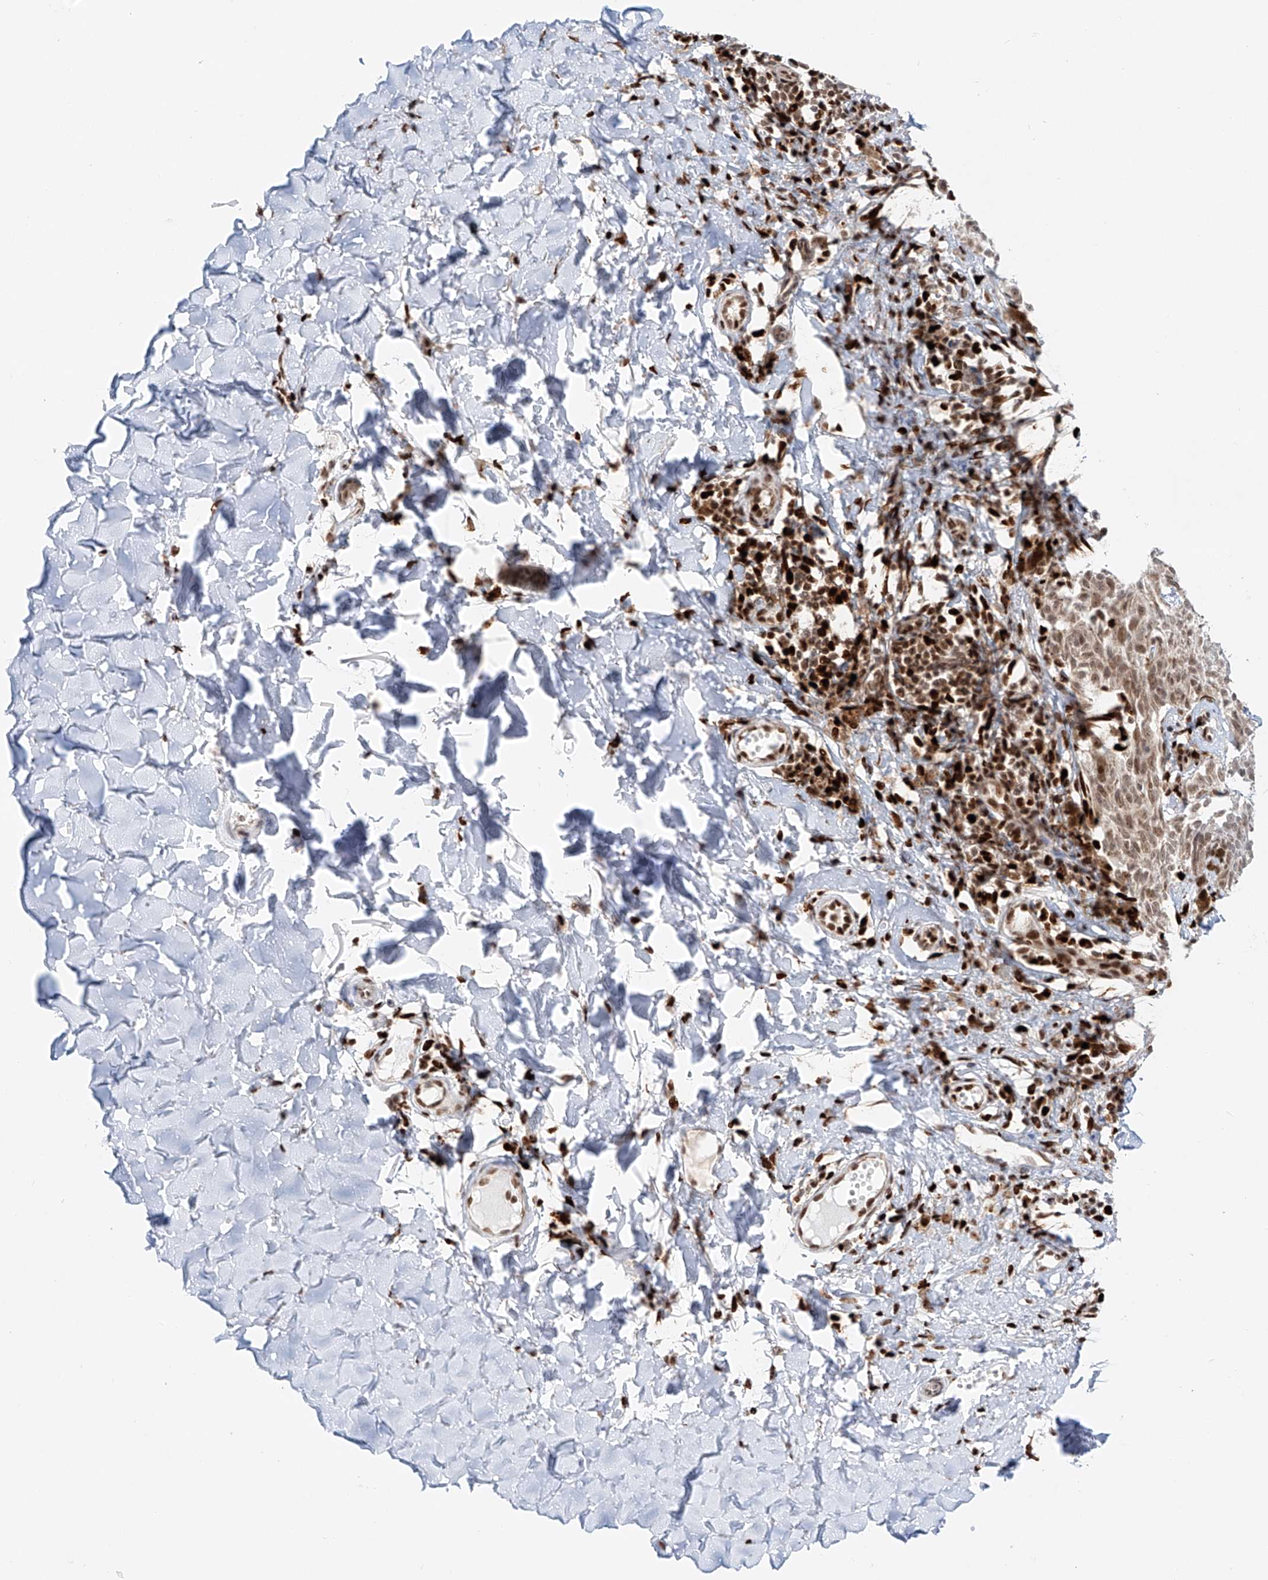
{"staining": {"intensity": "moderate", "quantity": ">75%", "location": "nuclear"}, "tissue": "melanoma", "cell_type": "Tumor cells", "image_type": "cancer", "snomed": [{"axis": "morphology", "description": "Malignant melanoma, NOS"}, {"axis": "topography", "description": "Skin"}], "caption": "Melanoma stained with DAB (3,3'-diaminobenzidine) IHC demonstrates medium levels of moderate nuclear staining in approximately >75% of tumor cells.", "gene": "DZIP1L", "patient": {"sex": "male", "age": 53}}